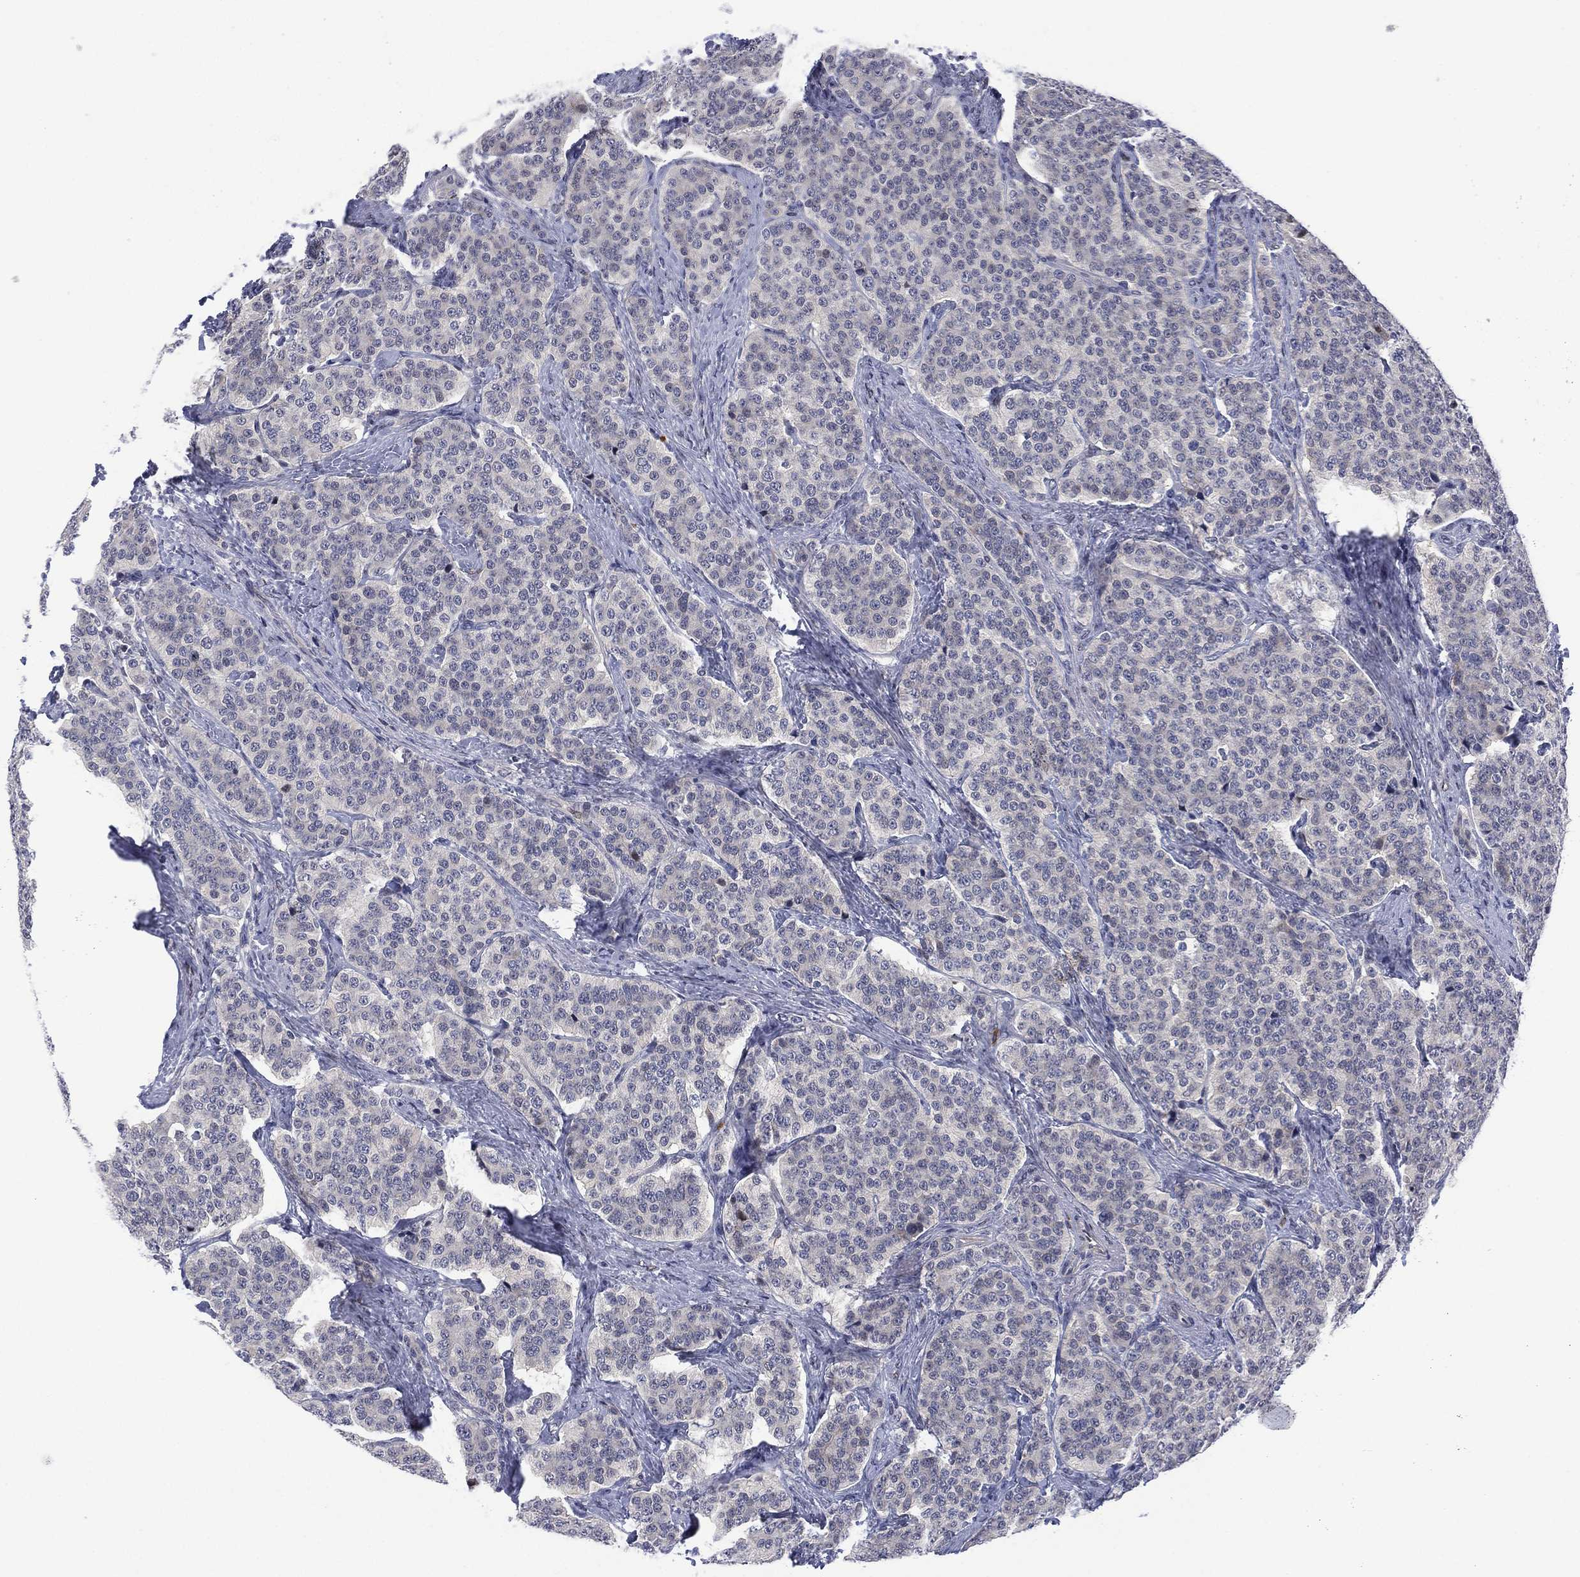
{"staining": {"intensity": "negative", "quantity": "none", "location": "none"}, "tissue": "carcinoid", "cell_type": "Tumor cells", "image_type": "cancer", "snomed": [{"axis": "morphology", "description": "Carcinoid, malignant, NOS"}, {"axis": "topography", "description": "Small intestine"}], "caption": "Immunohistochemistry (IHC) micrograph of human carcinoid stained for a protein (brown), which reveals no expression in tumor cells. (Stains: DAB immunohistochemistry (IHC) with hematoxylin counter stain, Microscopy: brightfield microscopy at high magnification).", "gene": "SLC4A4", "patient": {"sex": "female", "age": 58}}